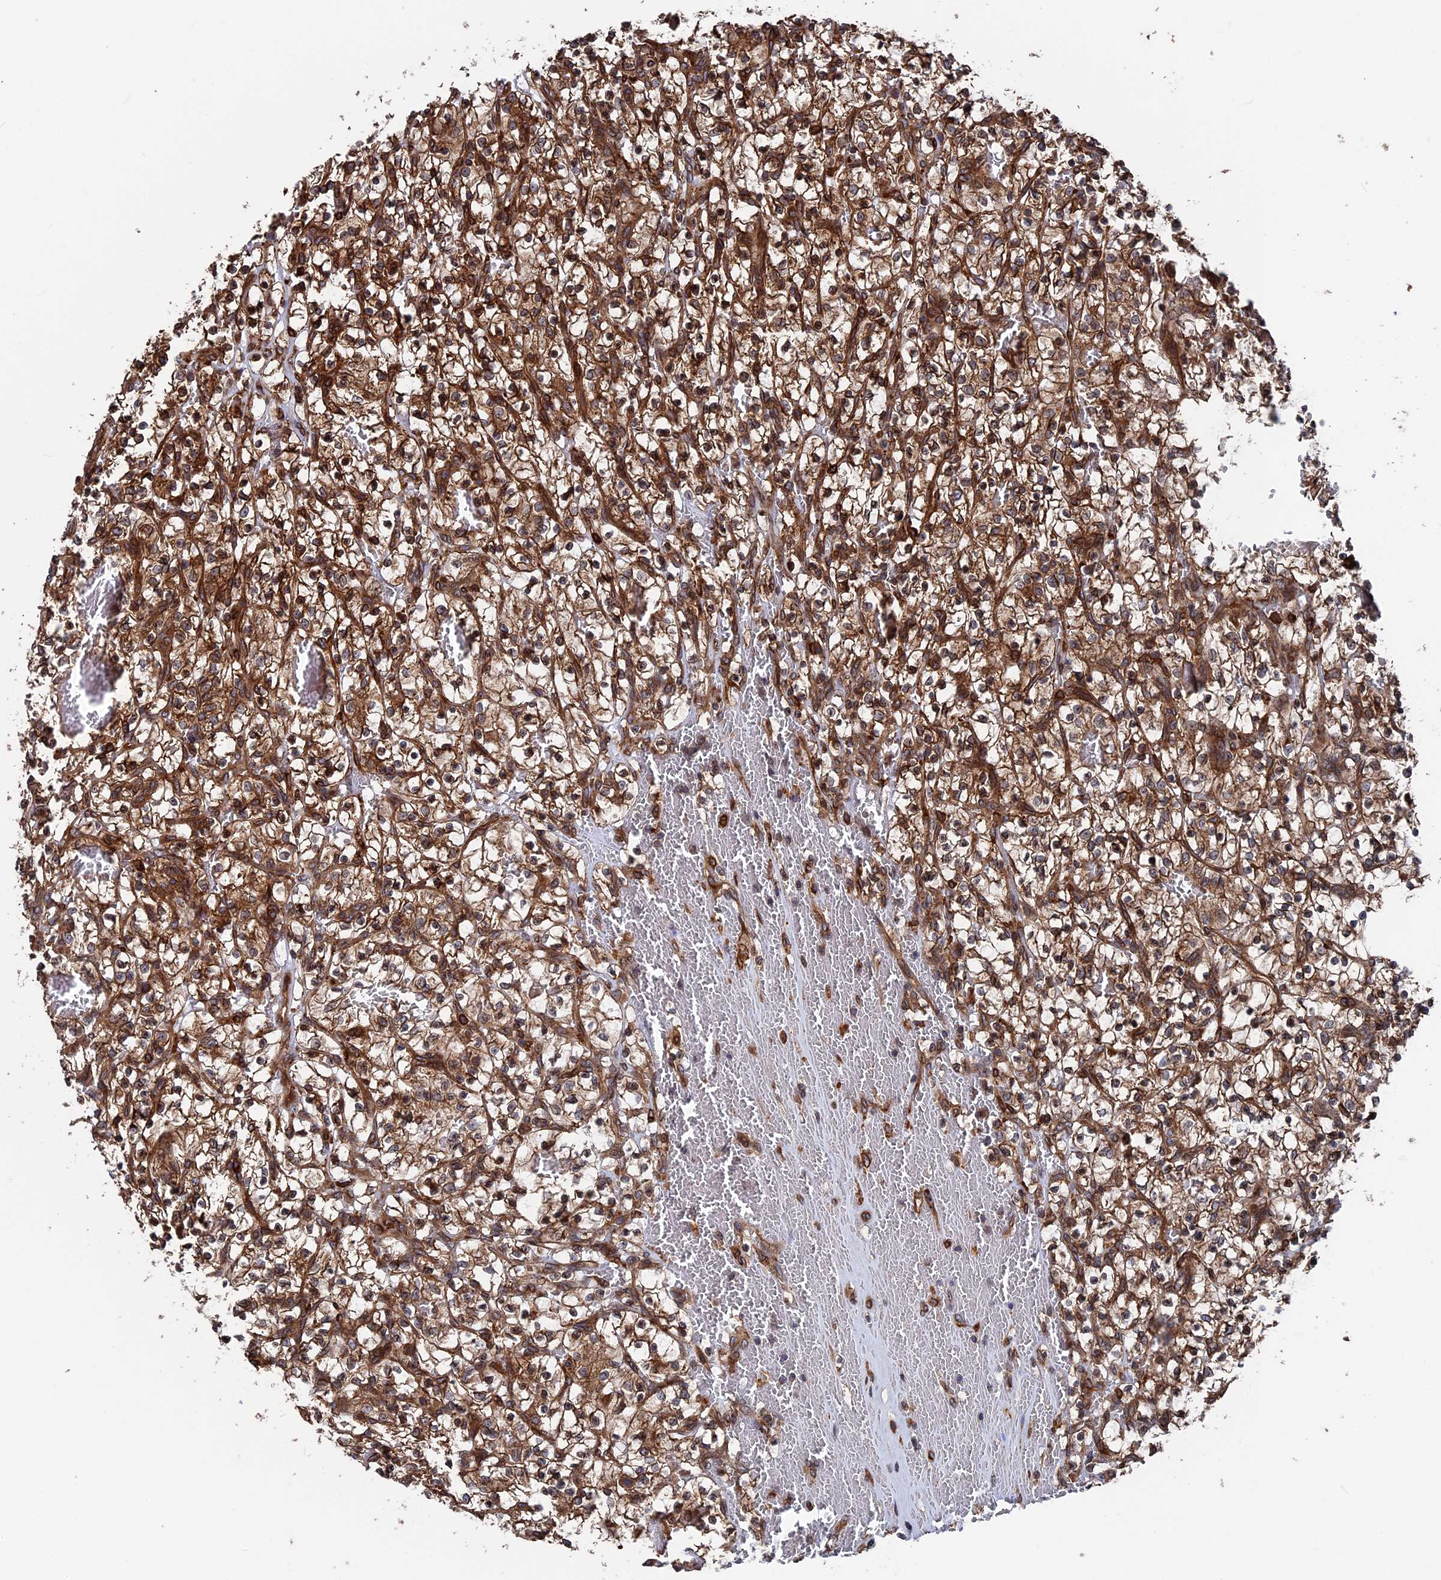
{"staining": {"intensity": "strong", "quantity": ">75%", "location": "cytoplasmic/membranous,nuclear"}, "tissue": "renal cancer", "cell_type": "Tumor cells", "image_type": "cancer", "snomed": [{"axis": "morphology", "description": "Adenocarcinoma, NOS"}, {"axis": "topography", "description": "Kidney"}], "caption": "Protein analysis of adenocarcinoma (renal) tissue reveals strong cytoplasmic/membranous and nuclear positivity in about >75% of tumor cells.", "gene": "RPUSD1", "patient": {"sex": "female", "age": 57}}